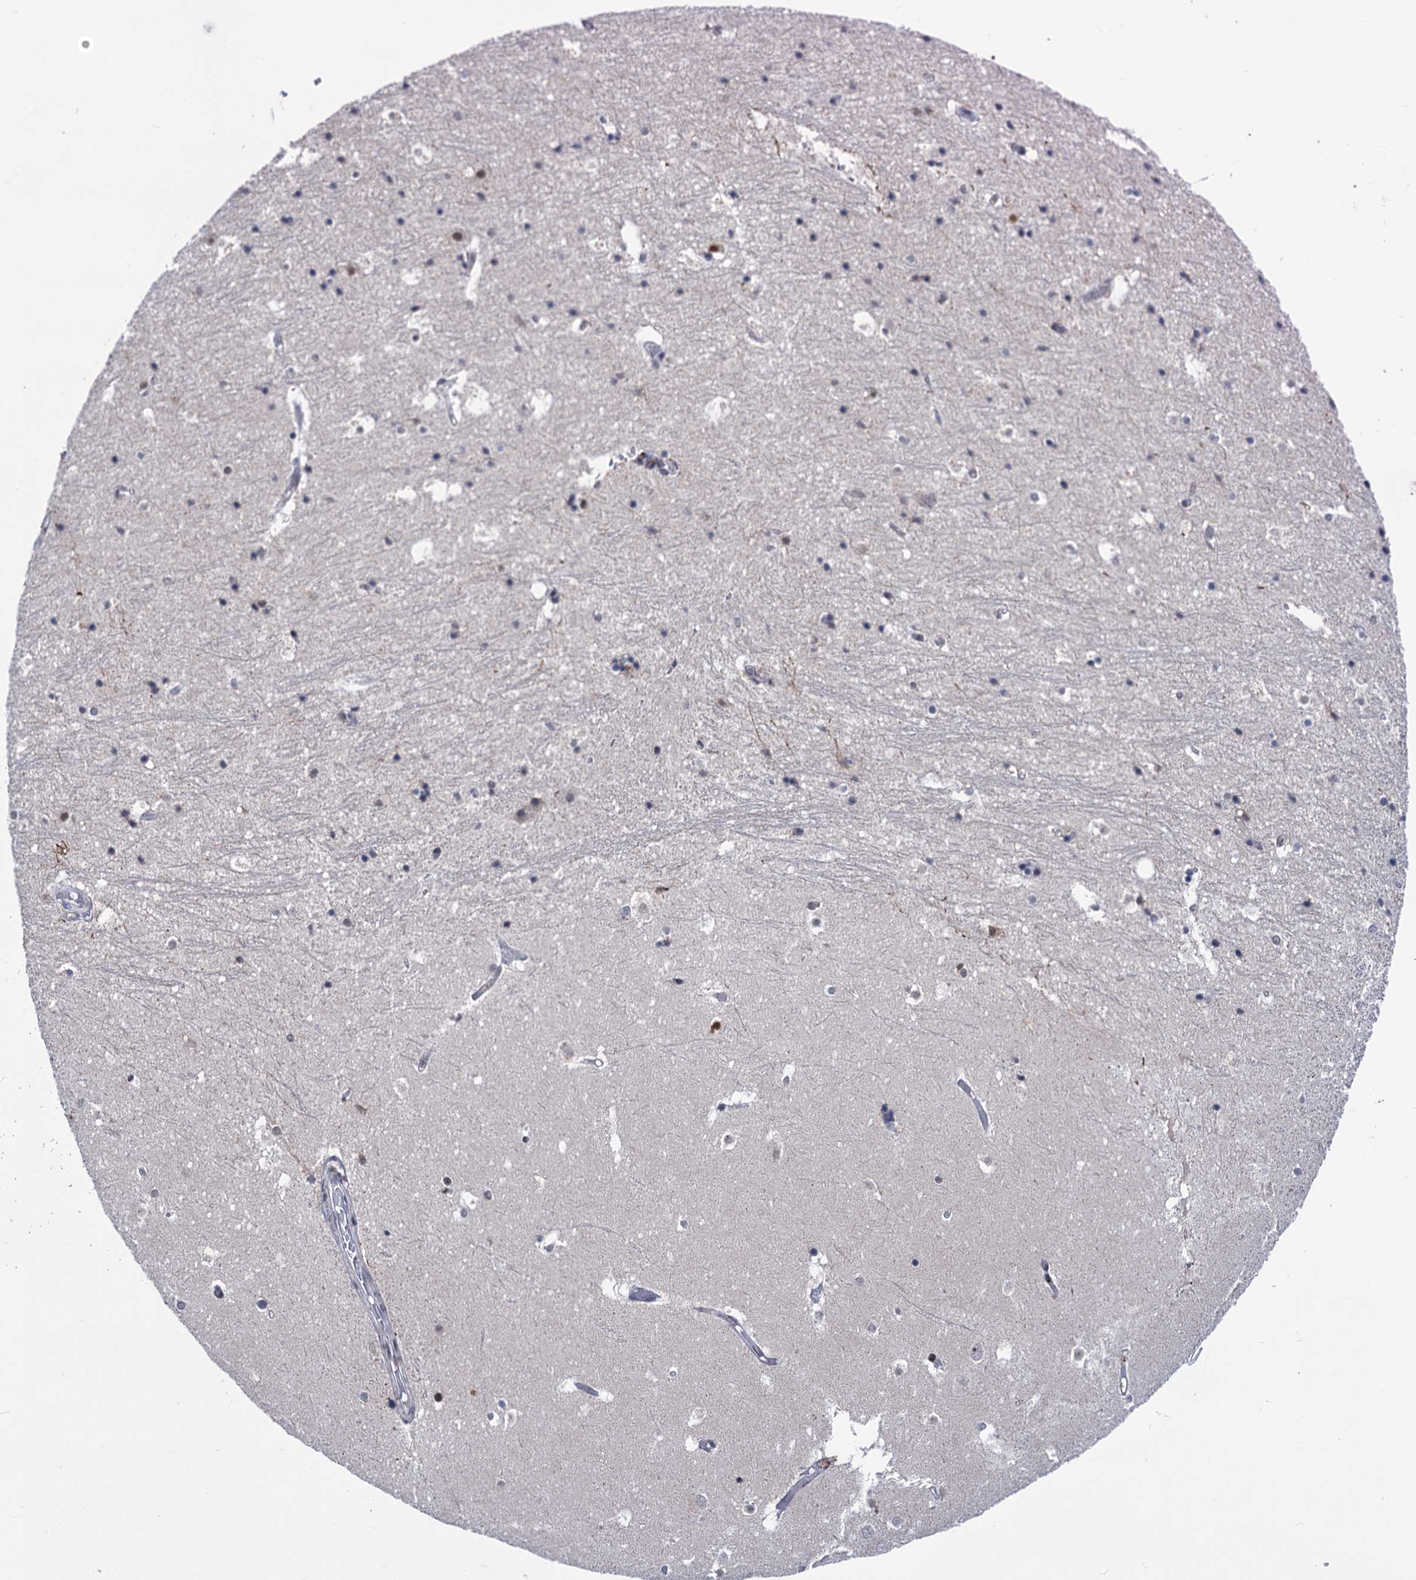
{"staining": {"intensity": "weak", "quantity": "<25%", "location": "nuclear"}, "tissue": "hippocampus", "cell_type": "Glial cells", "image_type": "normal", "snomed": [{"axis": "morphology", "description": "Normal tissue, NOS"}, {"axis": "topography", "description": "Hippocampus"}], "caption": "Hippocampus stained for a protein using IHC shows no expression glial cells.", "gene": "ZCCHC10", "patient": {"sex": "female", "age": 52}}